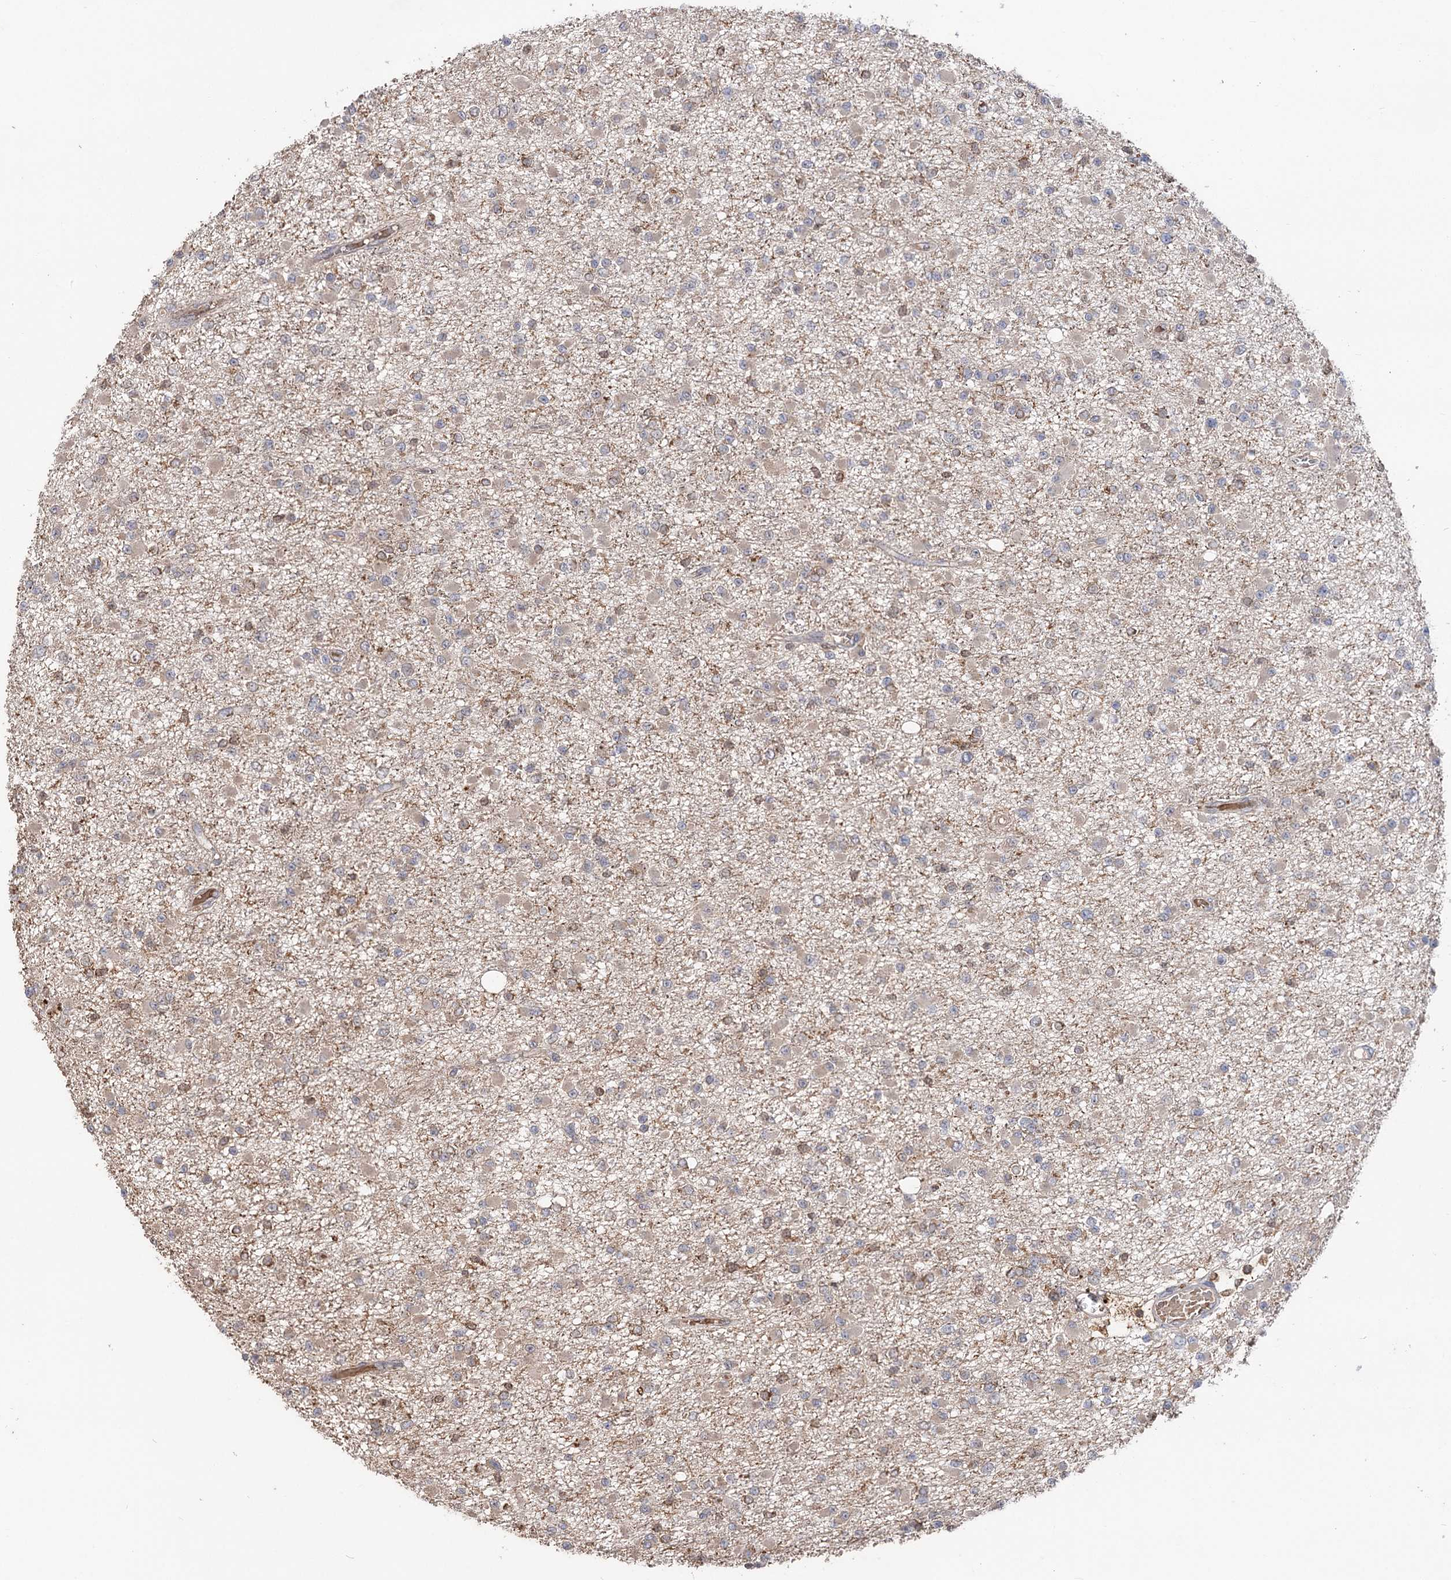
{"staining": {"intensity": "weak", "quantity": "<25%", "location": "cytoplasmic/membranous"}, "tissue": "glioma", "cell_type": "Tumor cells", "image_type": "cancer", "snomed": [{"axis": "morphology", "description": "Glioma, malignant, Low grade"}, {"axis": "topography", "description": "Brain"}], "caption": "IHC of human glioma demonstrates no positivity in tumor cells.", "gene": "FAM53B", "patient": {"sex": "female", "age": 22}}